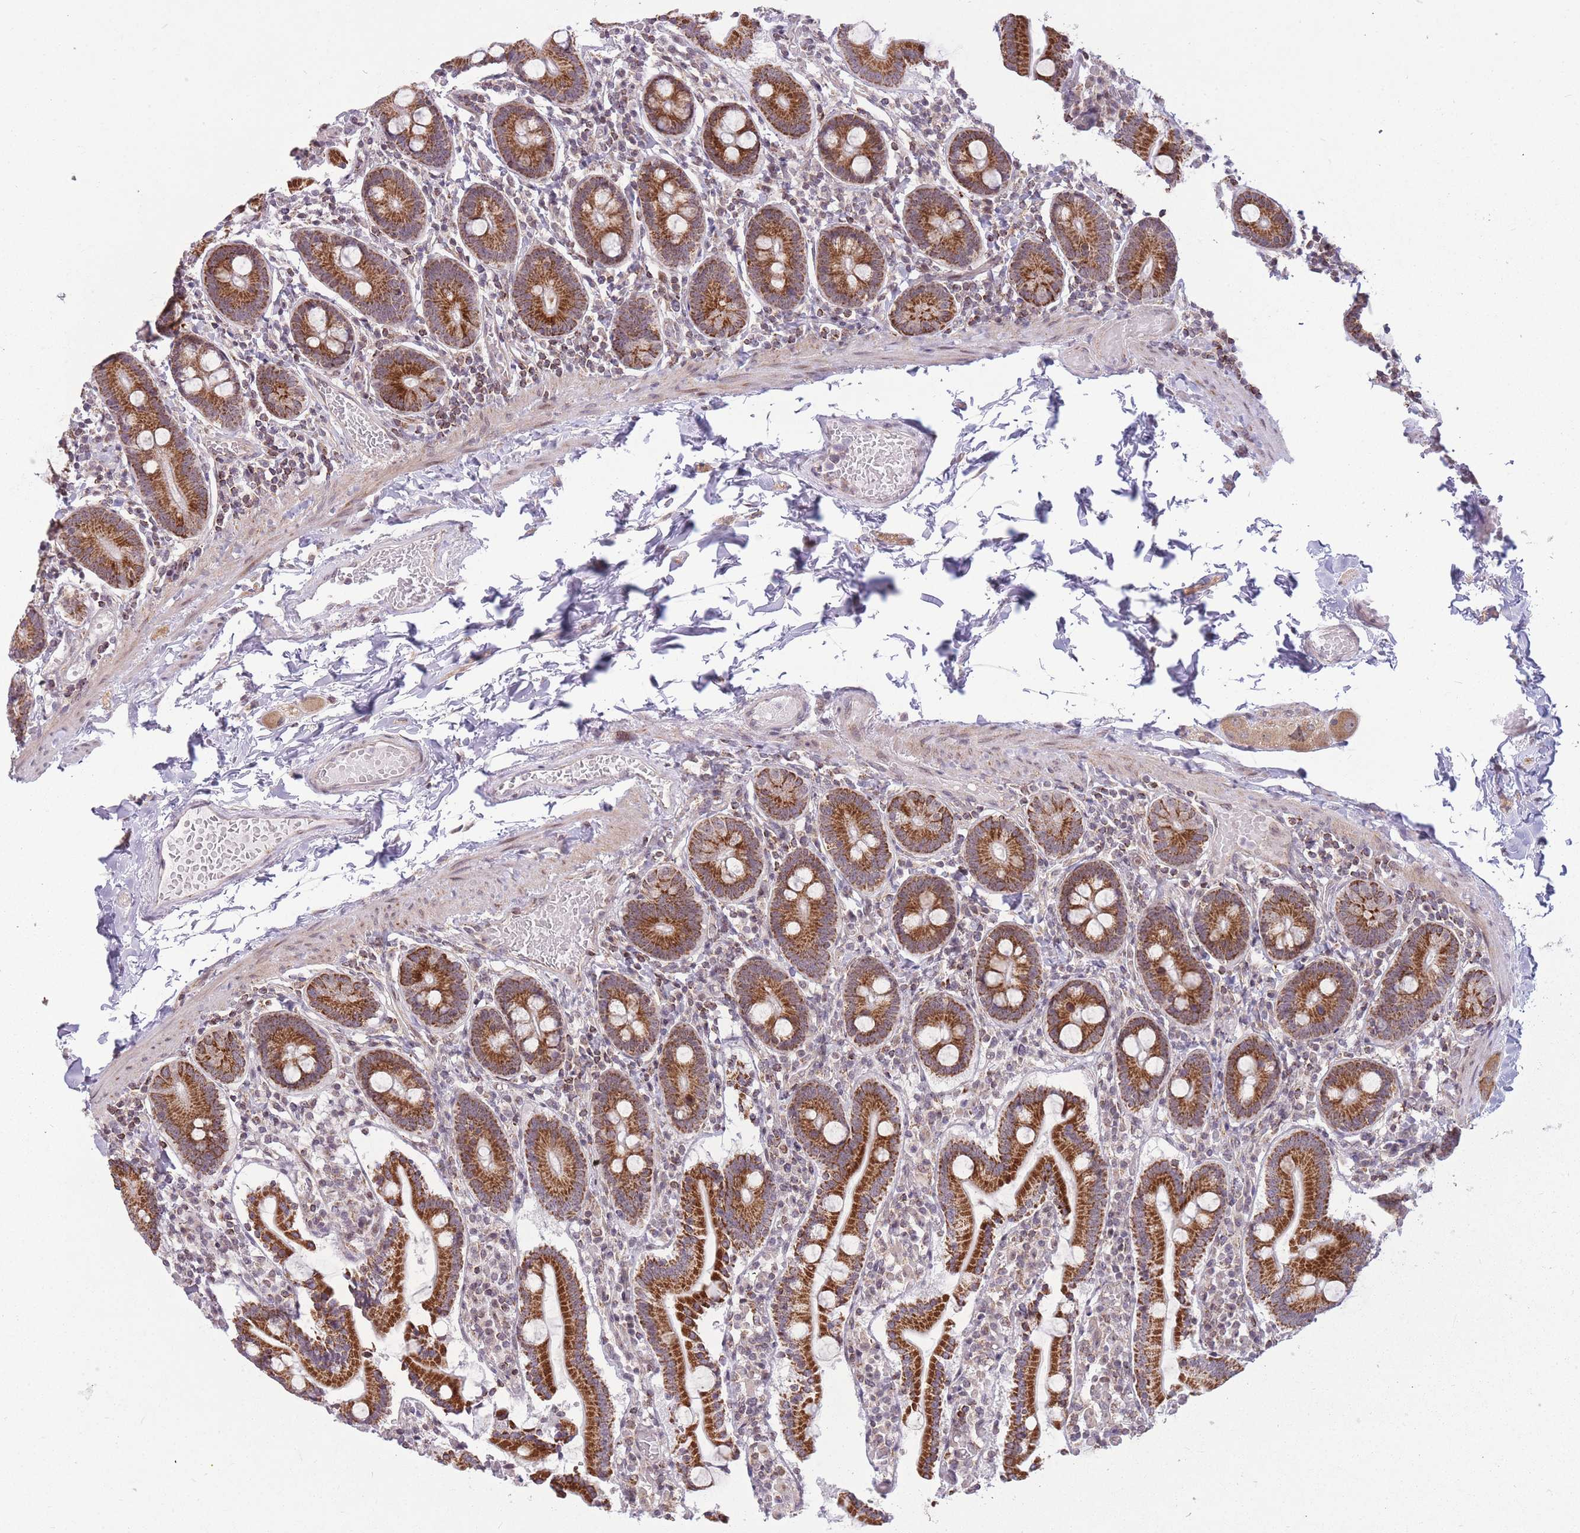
{"staining": {"intensity": "strong", "quantity": ">75%", "location": "cytoplasmic/membranous"}, "tissue": "duodenum", "cell_type": "Glandular cells", "image_type": "normal", "snomed": [{"axis": "morphology", "description": "Normal tissue, NOS"}, {"axis": "topography", "description": "Duodenum"}], "caption": "Immunohistochemistry of unremarkable human duodenum shows high levels of strong cytoplasmic/membranous staining in approximately >75% of glandular cells.", "gene": "DPYSL4", "patient": {"sex": "male", "age": 55}}